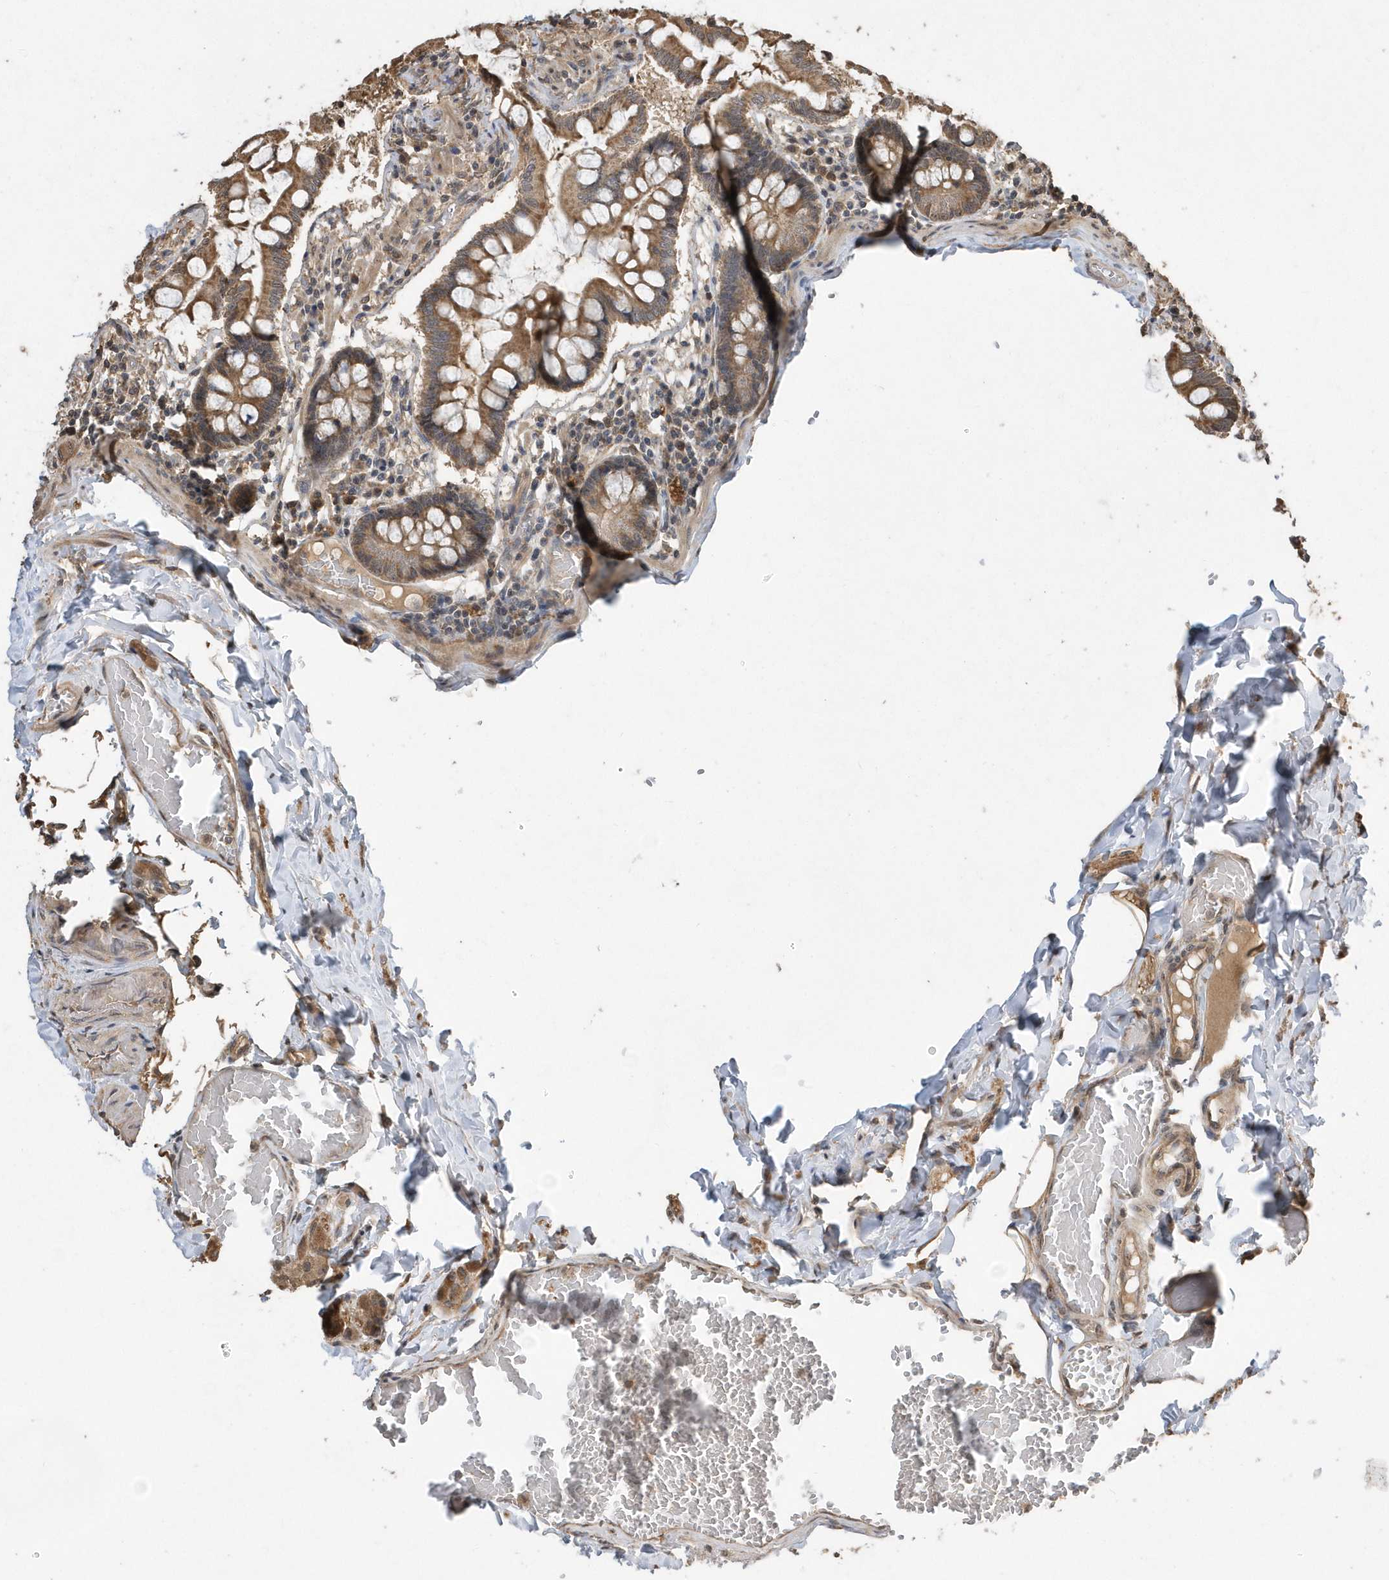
{"staining": {"intensity": "moderate", "quantity": ">75%", "location": "cytoplasmic/membranous"}, "tissue": "small intestine", "cell_type": "Glandular cells", "image_type": "normal", "snomed": [{"axis": "morphology", "description": "Normal tissue, NOS"}, {"axis": "topography", "description": "Small intestine"}], "caption": "A photomicrograph of human small intestine stained for a protein demonstrates moderate cytoplasmic/membranous brown staining in glandular cells. (Brightfield microscopy of DAB IHC at high magnification).", "gene": "WASHC5", "patient": {"sex": "male", "age": 41}}